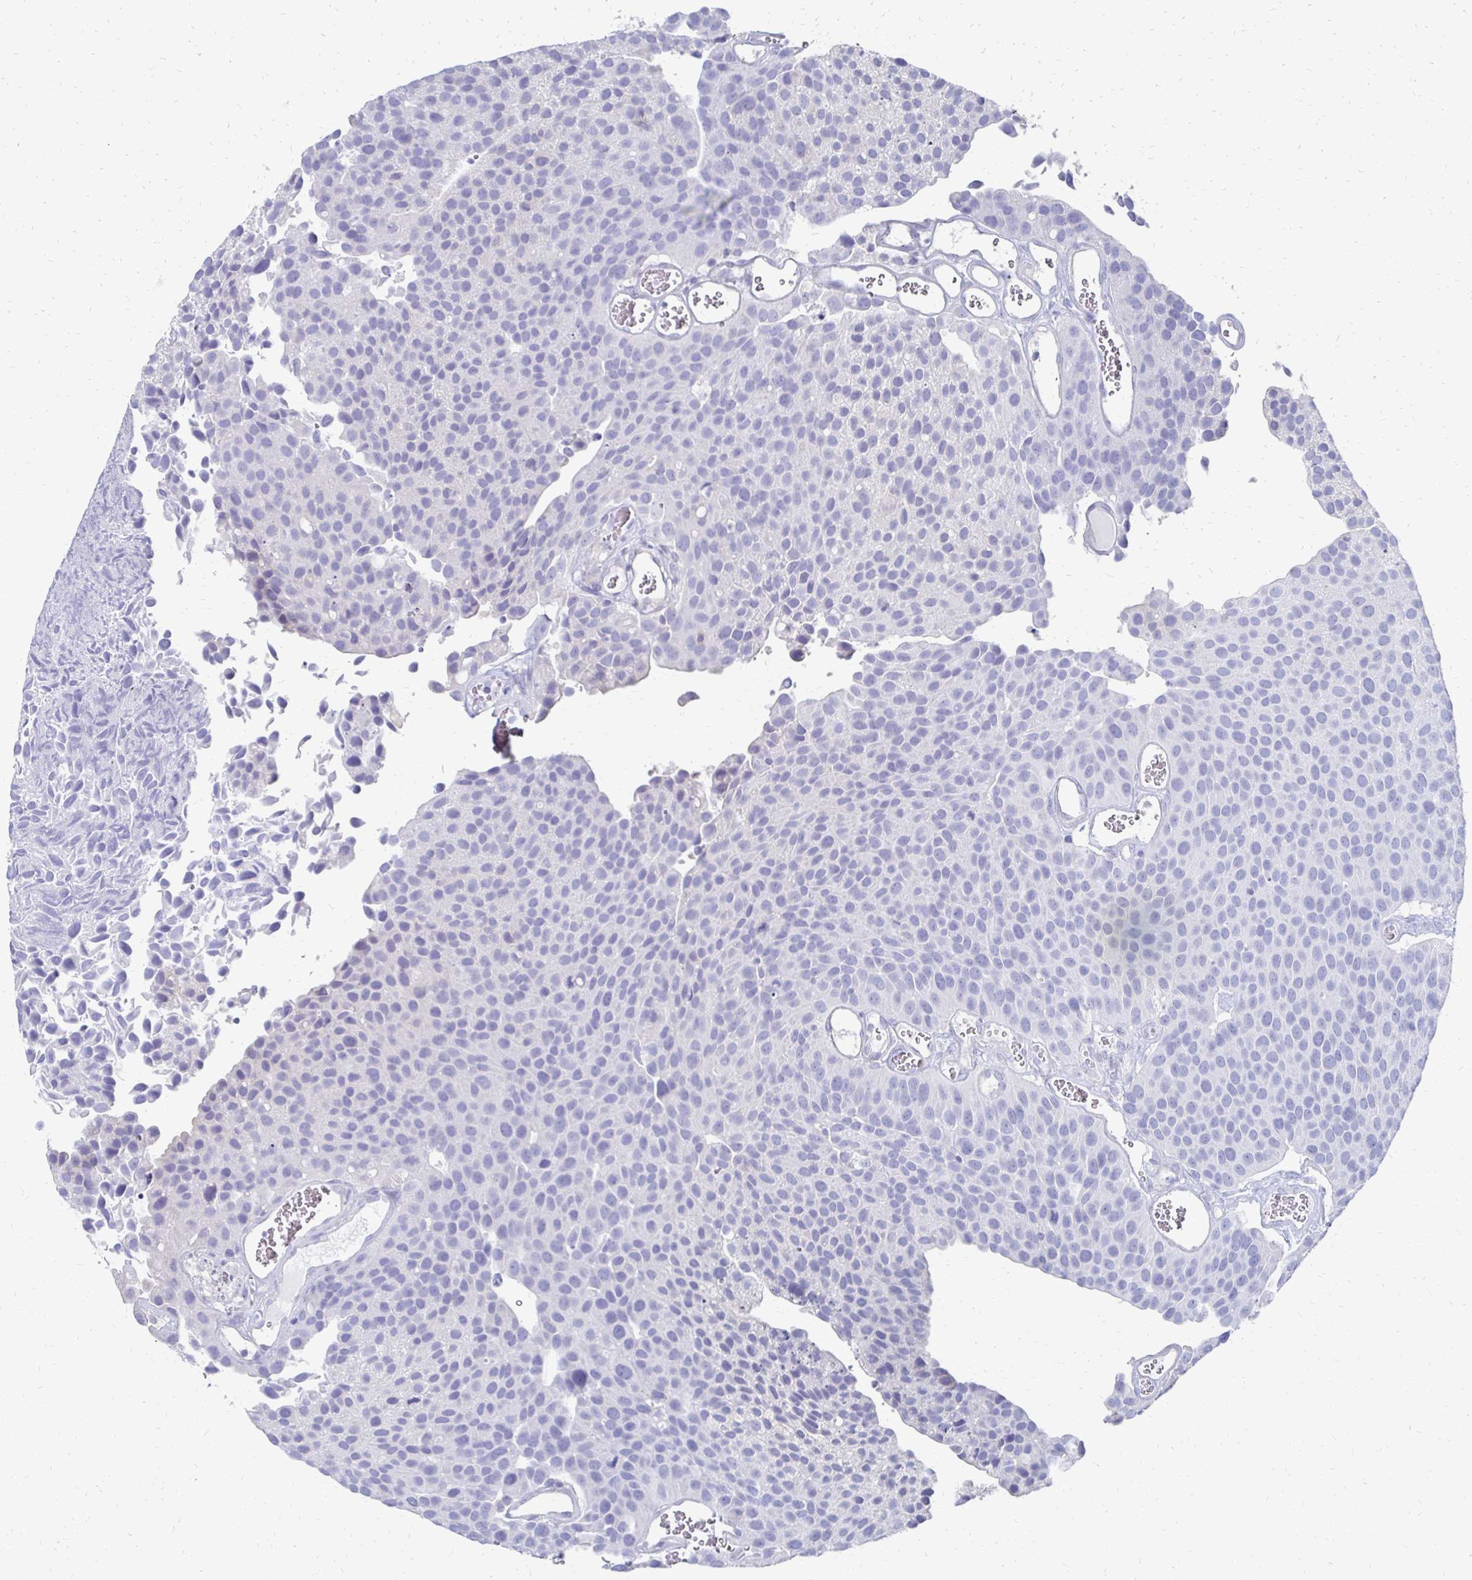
{"staining": {"intensity": "negative", "quantity": "none", "location": "none"}, "tissue": "urothelial cancer", "cell_type": "Tumor cells", "image_type": "cancer", "snomed": [{"axis": "morphology", "description": "Urothelial carcinoma, Low grade"}, {"axis": "topography", "description": "Urinary bladder"}], "caption": "Image shows no significant protein staining in tumor cells of urothelial carcinoma (low-grade).", "gene": "SYCP3", "patient": {"sex": "female", "age": 69}}